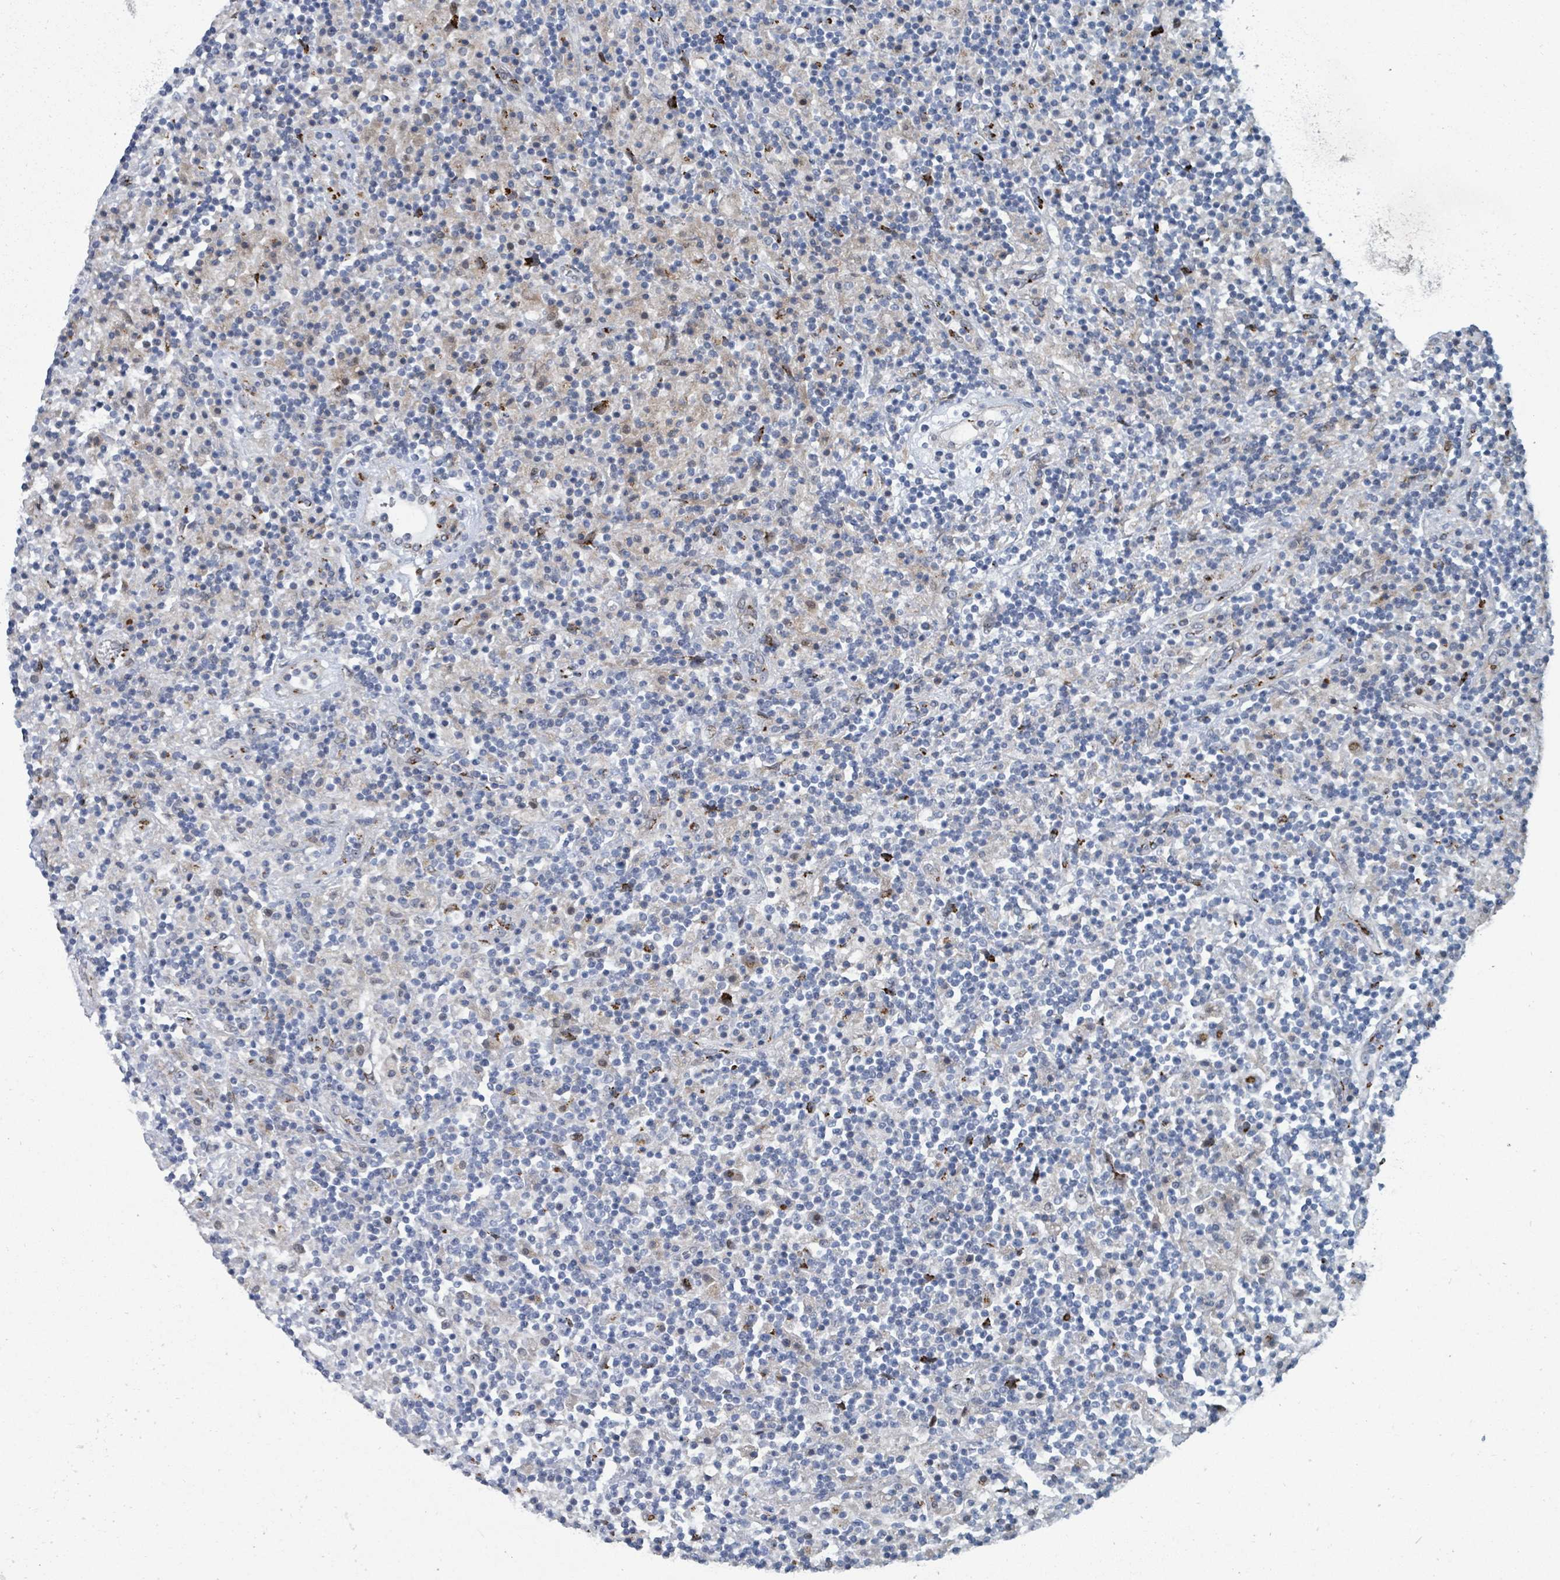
{"staining": {"intensity": "negative", "quantity": "none", "location": "none"}, "tissue": "lymphoma", "cell_type": "Tumor cells", "image_type": "cancer", "snomed": [{"axis": "morphology", "description": "Hodgkin's disease, NOS"}, {"axis": "topography", "description": "Lymph node"}], "caption": "Tumor cells are negative for brown protein staining in Hodgkin's disease.", "gene": "DCAF5", "patient": {"sex": "male", "age": 70}}